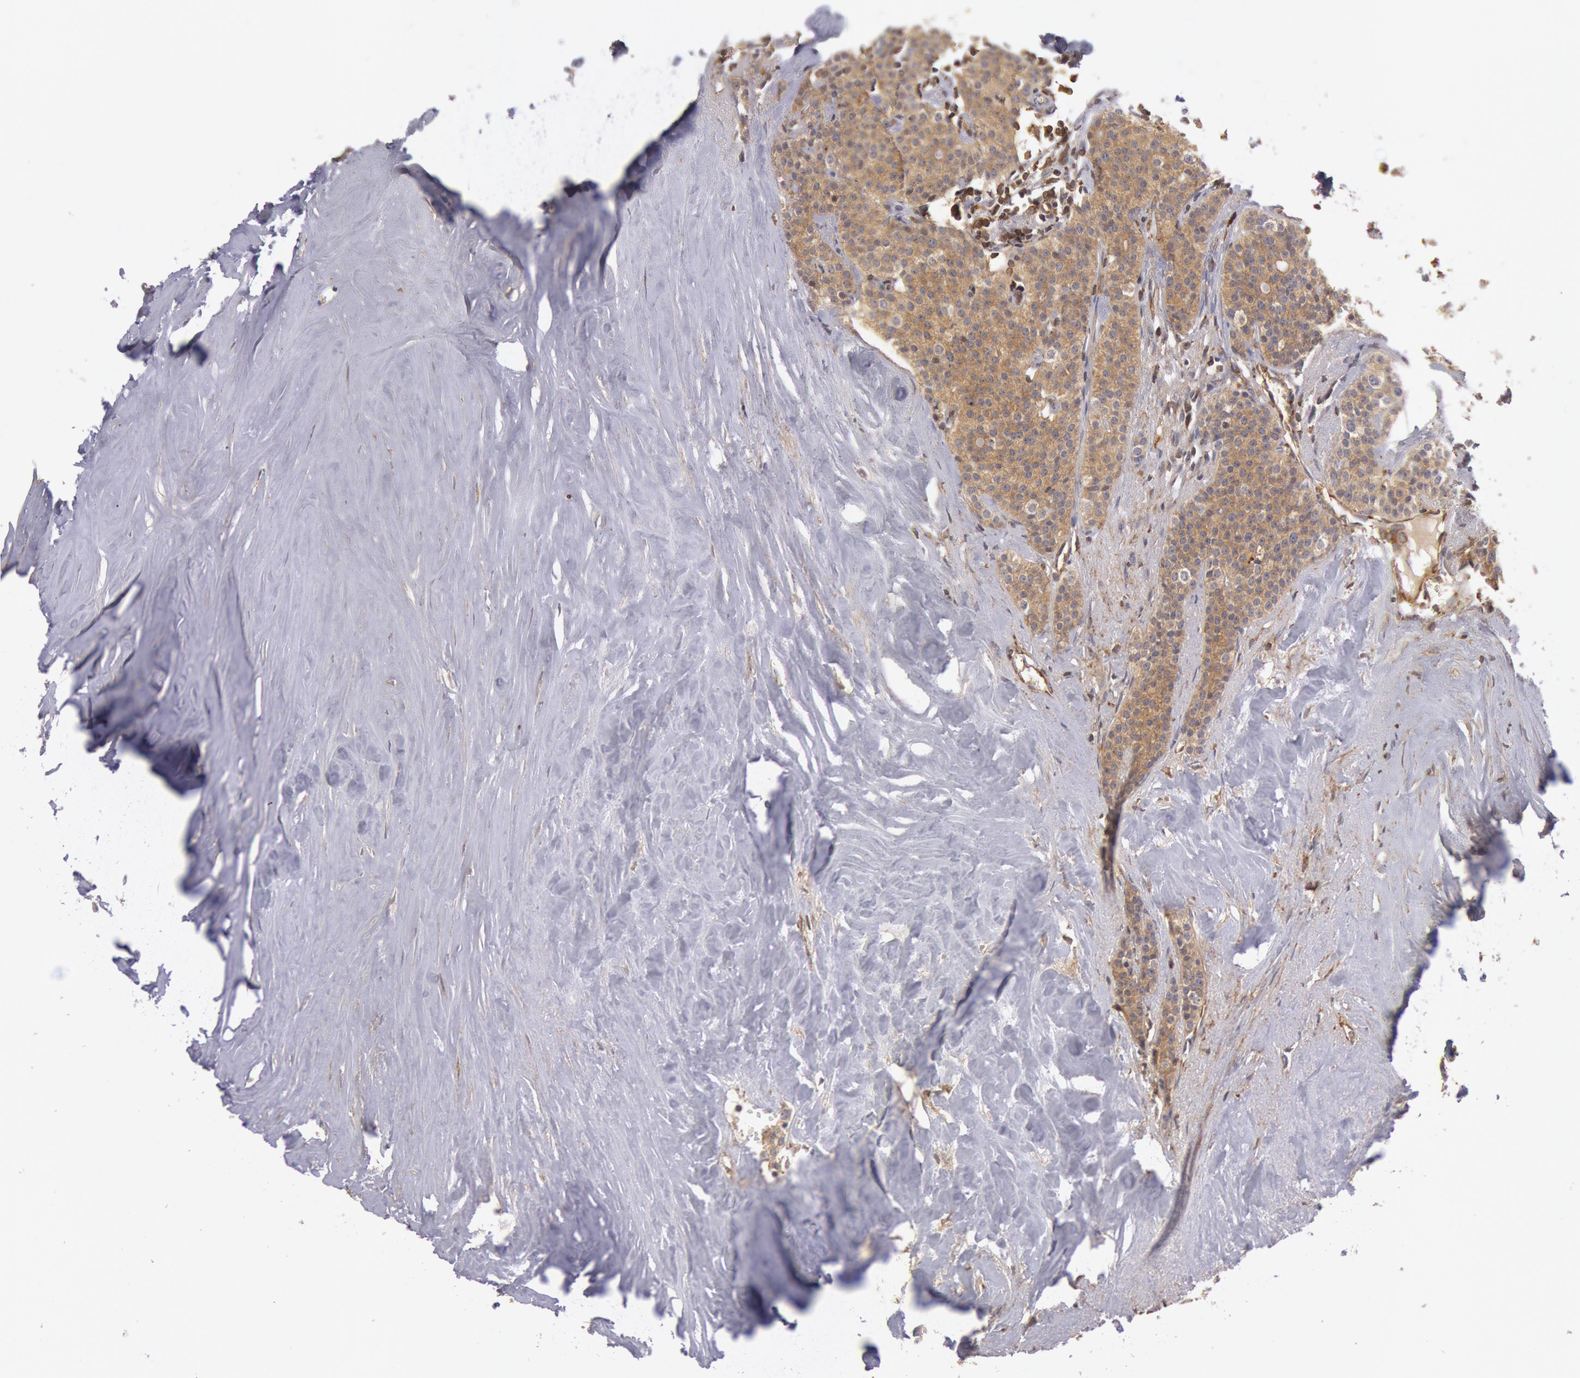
{"staining": {"intensity": "moderate", "quantity": ">75%", "location": "cytoplasmic/membranous"}, "tissue": "carcinoid", "cell_type": "Tumor cells", "image_type": "cancer", "snomed": [{"axis": "morphology", "description": "Carcinoid, malignant, NOS"}, {"axis": "topography", "description": "Small intestine"}], "caption": "DAB immunohistochemical staining of human carcinoid demonstrates moderate cytoplasmic/membranous protein expression in about >75% of tumor cells.", "gene": "PIK3R1", "patient": {"sex": "male", "age": 63}}